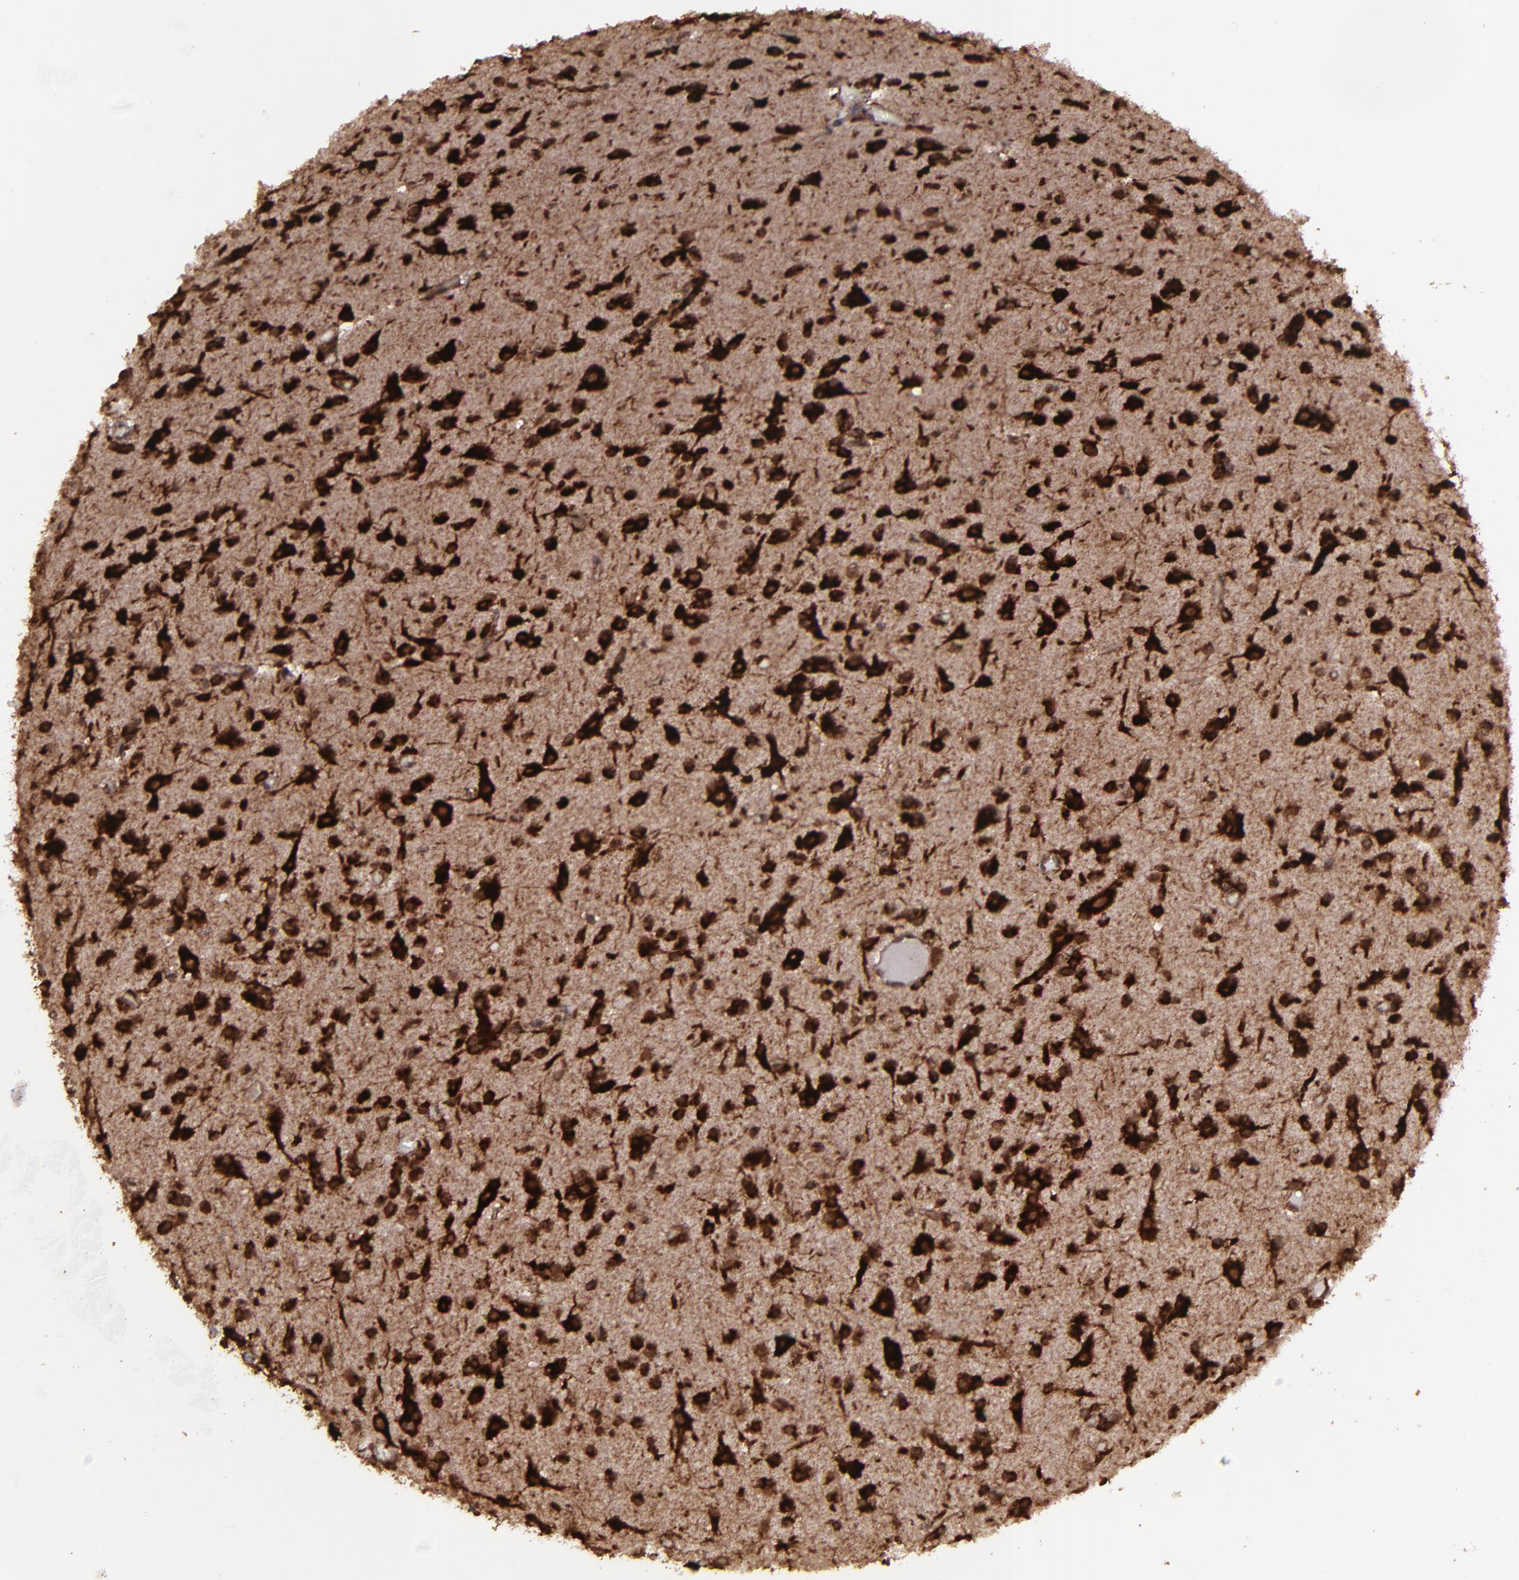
{"staining": {"intensity": "strong", "quantity": ">75%", "location": "cytoplasmic/membranous,nuclear"}, "tissue": "glioma", "cell_type": "Tumor cells", "image_type": "cancer", "snomed": [{"axis": "morphology", "description": "Glioma, malignant, Low grade"}, {"axis": "topography", "description": "Brain"}], "caption": "This micrograph exhibits IHC staining of glioma, with high strong cytoplasmic/membranous and nuclear staining in about >75% of tumor cells.", "gene": "EIF4ENIF1", "patient": {"sex": "male", "age": 42}}